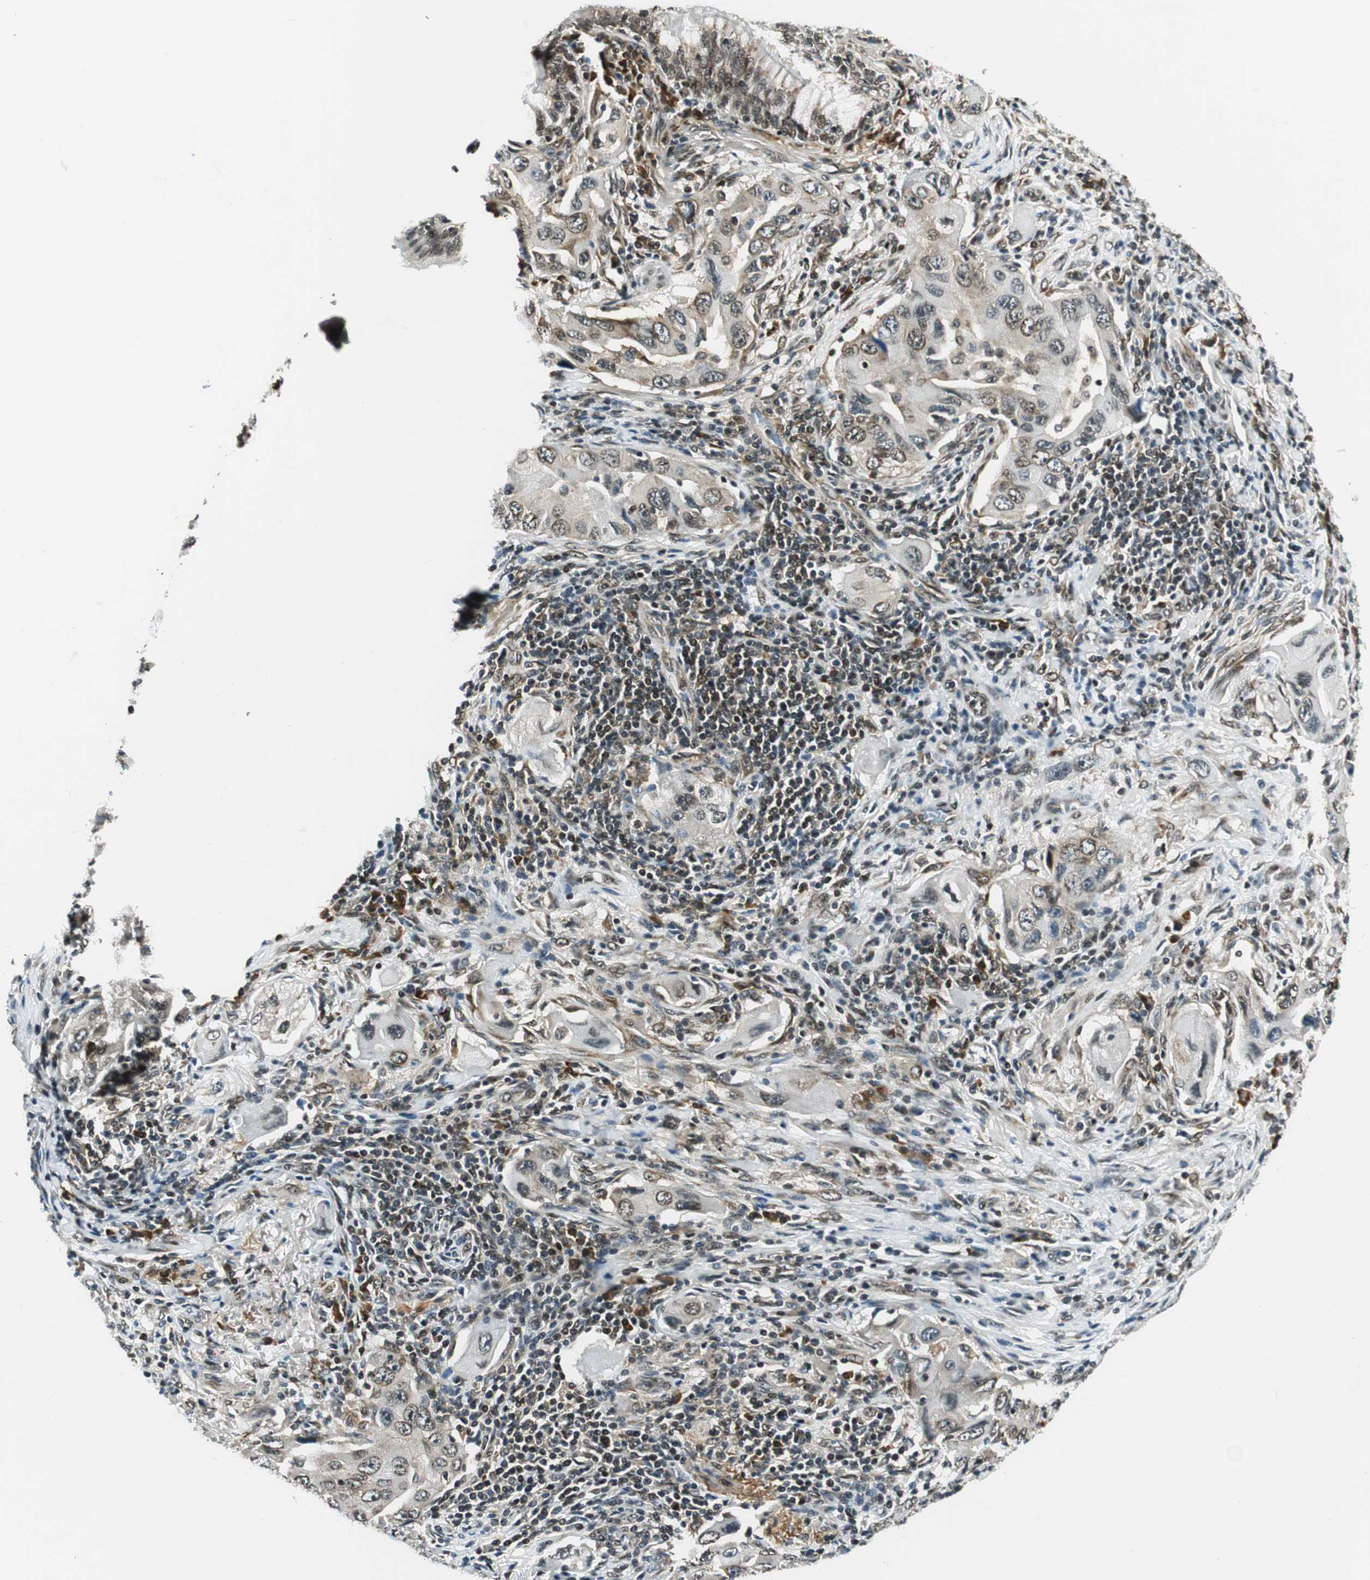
{"staining": {"intensity": "moderate", "quantity": "25%-75%", "location": "cytoplasmic/membranous,nuclear"}, "tissue": "lung cancer", "cell_type": "Tumor cells", "image_type": "cancer", "snomed": [{"axis": "morphology", "description": "Adenocarcinoma, NOS"}, {"axis": "topography", "description": "Lung"}], "caption": "Lung cancer (adenocarcinoma) stained with a brown dye demonstrates moderate cytoplasmic/membranous and nuclear positive expression in approximately 25%-75% of tumor cells.", "gene": "RING1", "patient": {"sex": "female", "age": 65}}